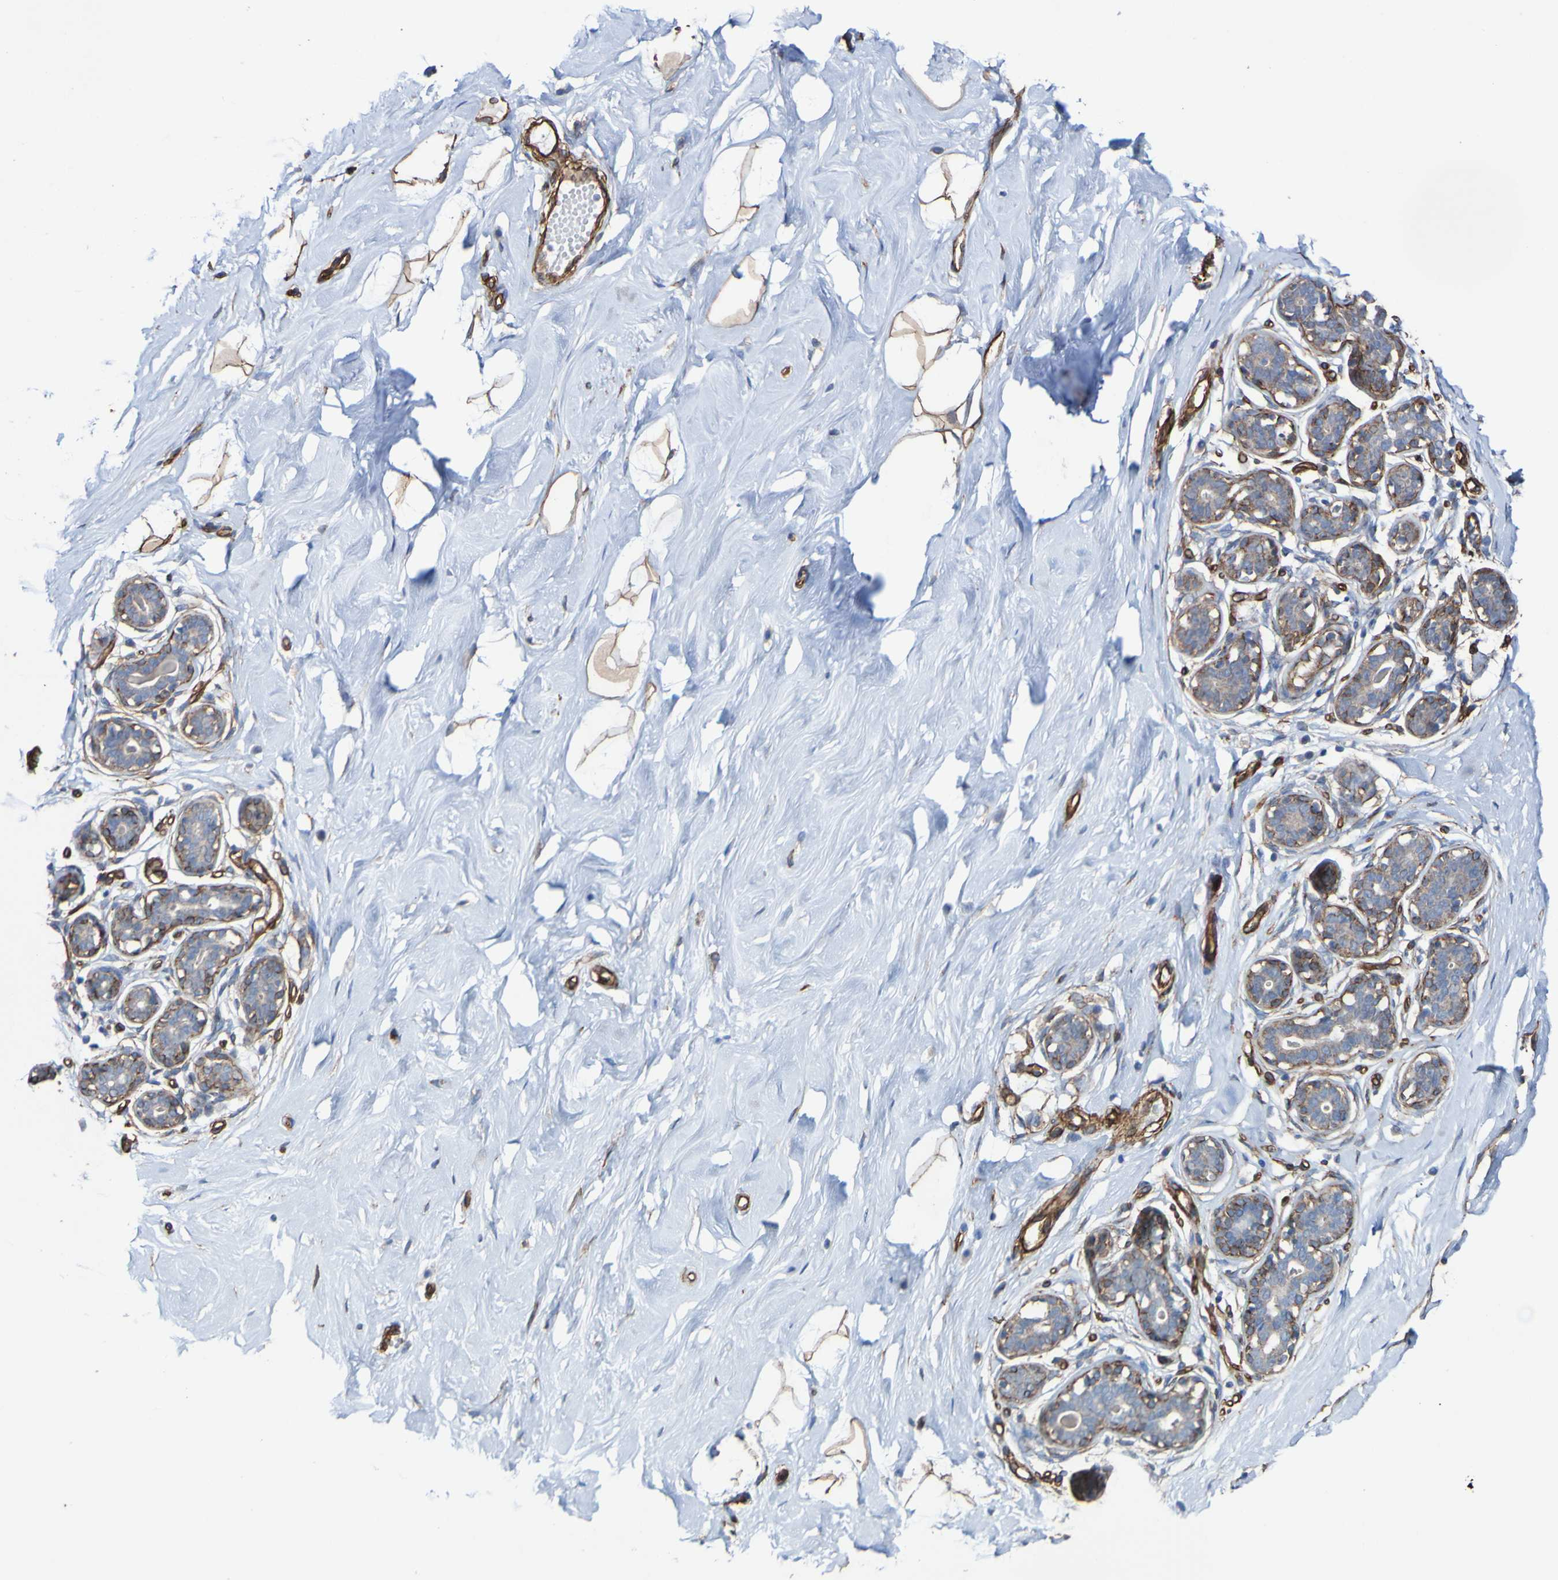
{"staining": {"intensity": "weak", "quantity": "25%-75%", "location": "cytoplasmic/membranous"}, "tissue": "breast", "cell_type": "Adipocytes", "image_type": "normal", "snomed": [{"axis": "morphology", "description": "Normal tissue, NOS"}, {"axis": "topography", "description": "Breast"}], "caption": "Weak cytoplasmic/membranous protein expression is present in about 25%-75% of adipocytes in breast. (IHC, brightfield microscopy, high magnification).", "gene": "ELMOD3", "patient": {"sex": "female", "age": 23}}